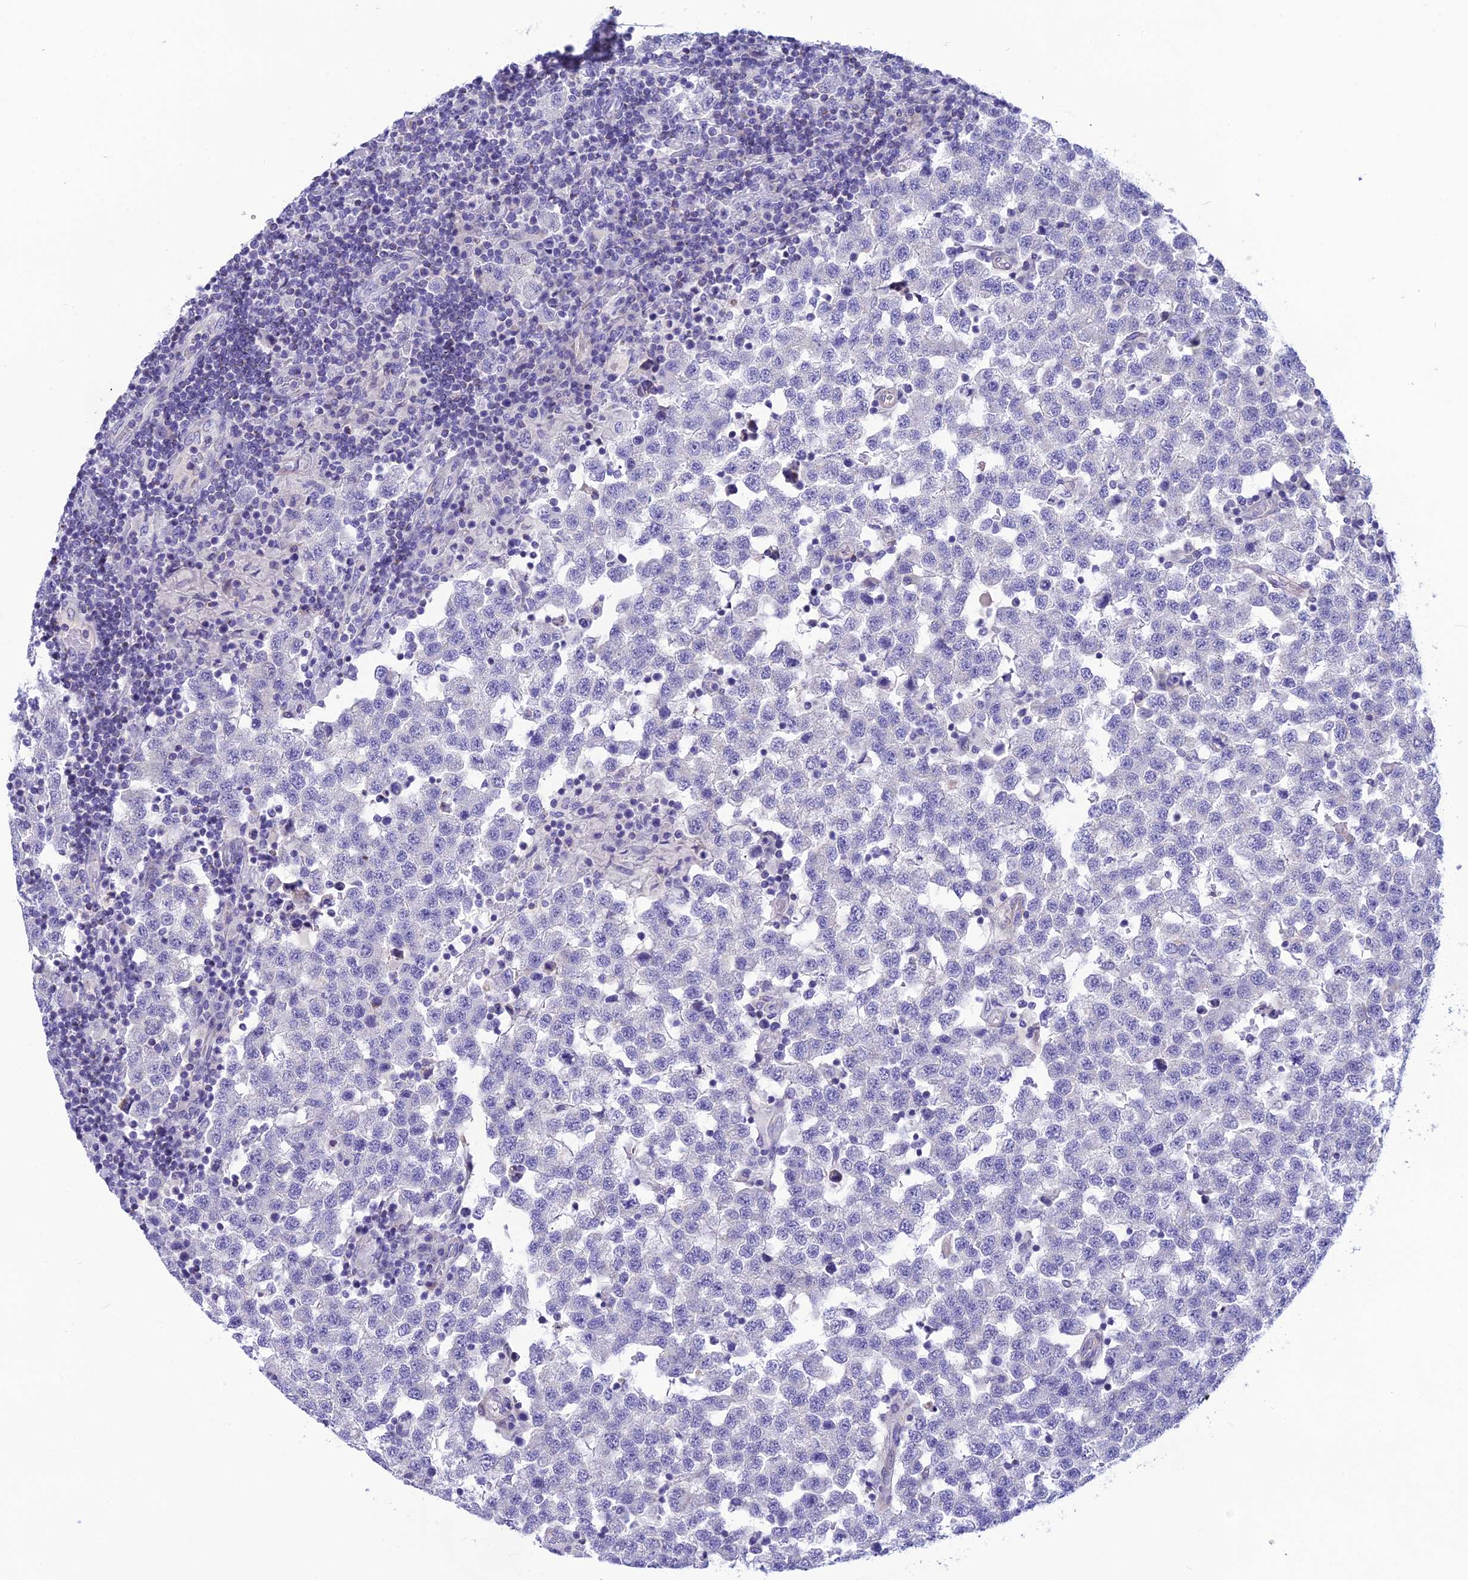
{"staining": {"intensity": "negative", "quantity": "none", "location": "none"}, "tissue": "testis cancer", "cell_type": "Tumor cells", "image_type": "cancer", "snomed": [{"axis": "morphology", "description": "Seminoma, NOS"}, {"axis": "topography", "description": "Testis"}], "caption": "The histopathology image exhibits no significant positivity in tumor cells of testis seminoma. The staining was performed using DAB to visualize the protein expression in brown, while the nuclei were stained in blue with hematoxylin (Magnification: 20x).", "gene": "POMGNT1", "patient": {"sex": "male", "age": 34}}